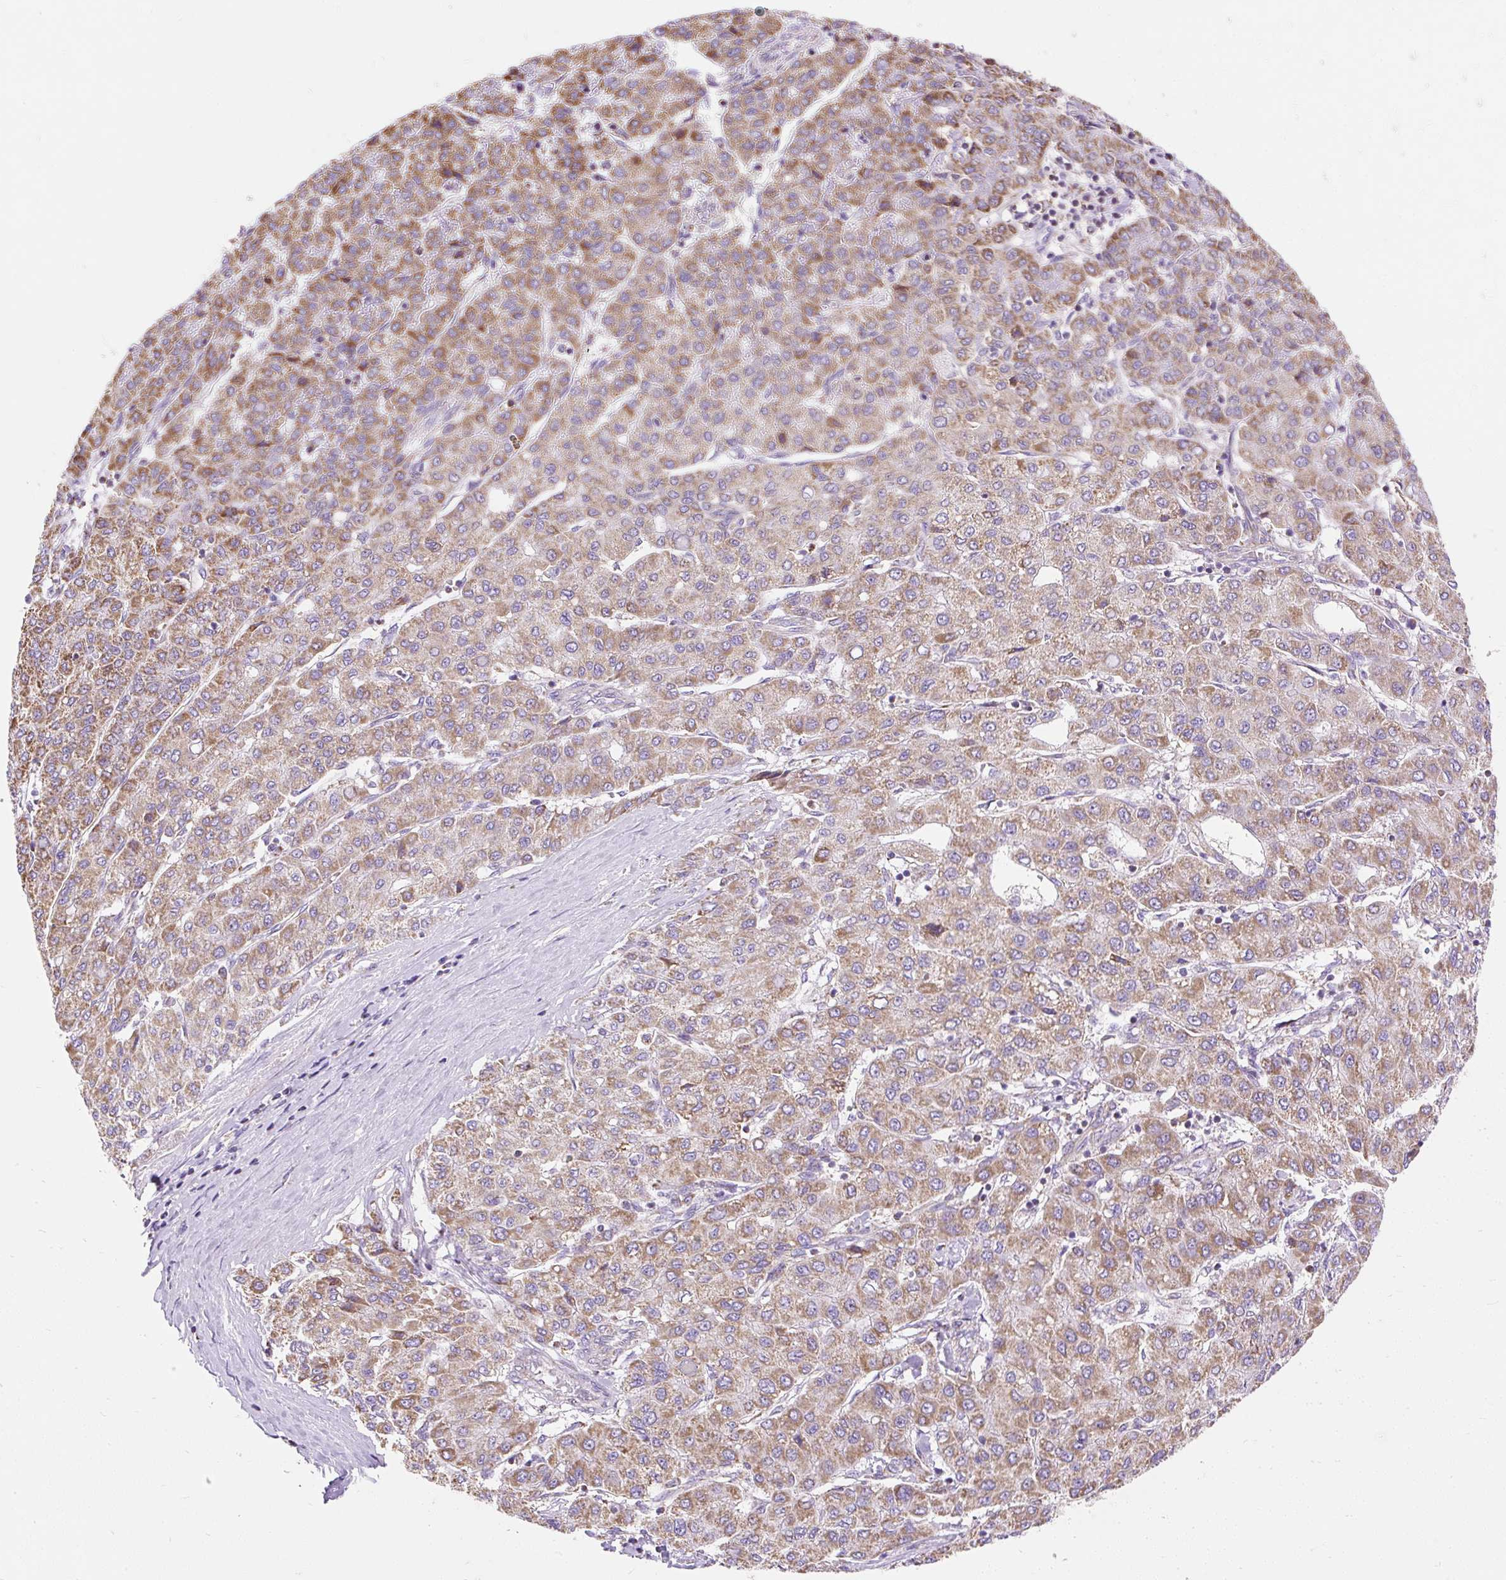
{"staining": {"intensity": "moderate", "quantity": ">75%", "location": "cytoplasmic/membranous"}, "tissue": "liver cancer", "cell_type": "Tumor cells", "image_type": "cancer", "snomed": [{"axis": "morphology", "description": "Carcinoma, Hepatocellular, NOS"}, {"axis": "topography", "description": "Liver"}], "caption": "IHC photomicrograph of neoplastic tissue: human hepatocellular carcinoma (liver) stained using immunohistochemistry (IHC) reveals medium levels of moderate protein expression localized specifically in the cytoplasmic/membranous of tumor cells, appearing as a cytoplasmic/membranous brown color.", "gene": "DAAM2", "patient": {"sex": "male", "age": 65}}